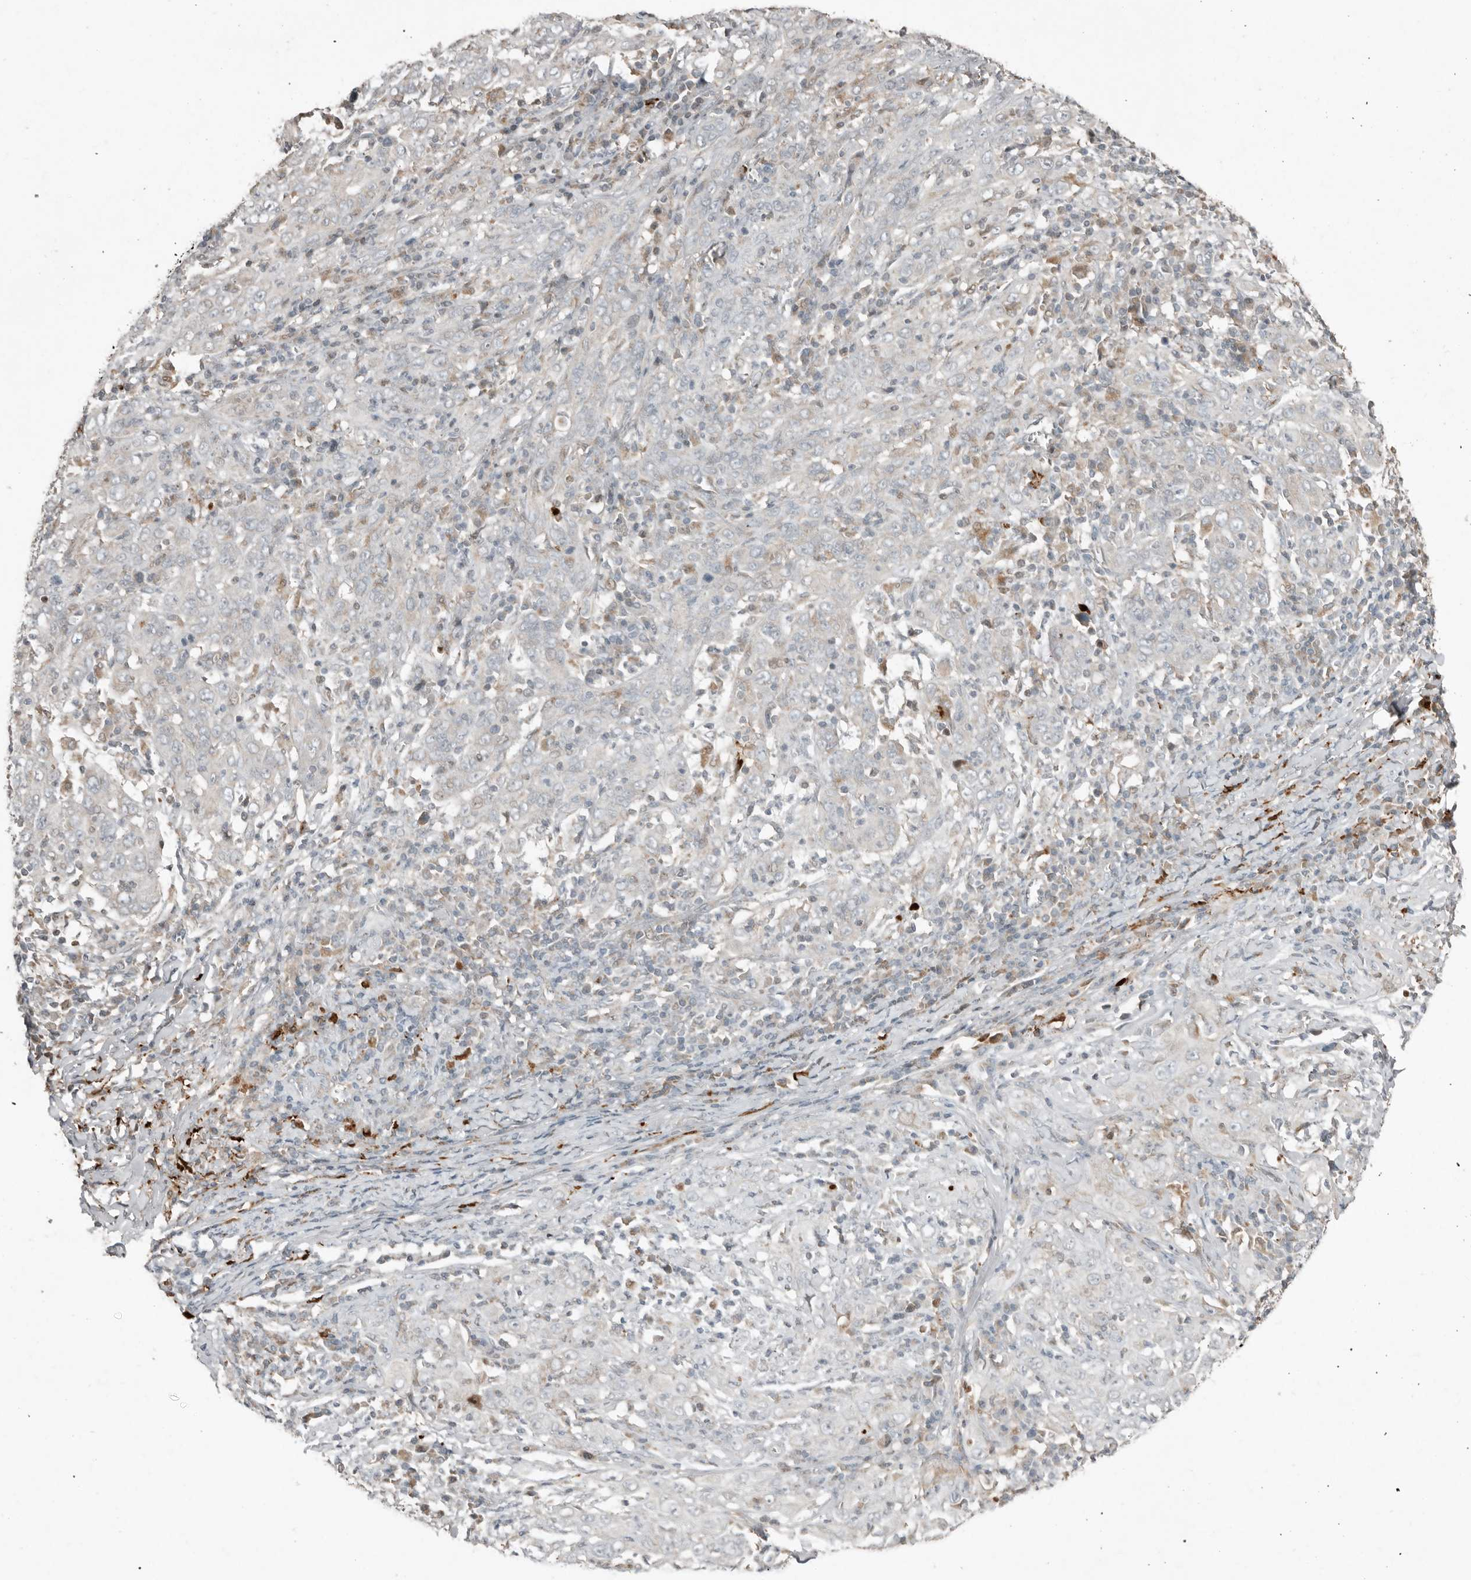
{"staining": {"intensity": "negative", "quantity": "none", "location": "none"}, "tissue": "cervical cancer", "cell_type": "Tumor cells", "image_type": "cancer", "snomed": [{"axis": "morphology", "description": "Squamous cell carcinoma, NOS"}, {"axis": "topography", "description": "Cervix"}], "caption": "High power microscopy histopathology image of an immunohistochemistry photomicrograph of cervical squamous cell carcinoma, revealing no significant staining in tumor cells.", "gene": "KLHL38", "patient": {"sex": "female", "age": 46}}